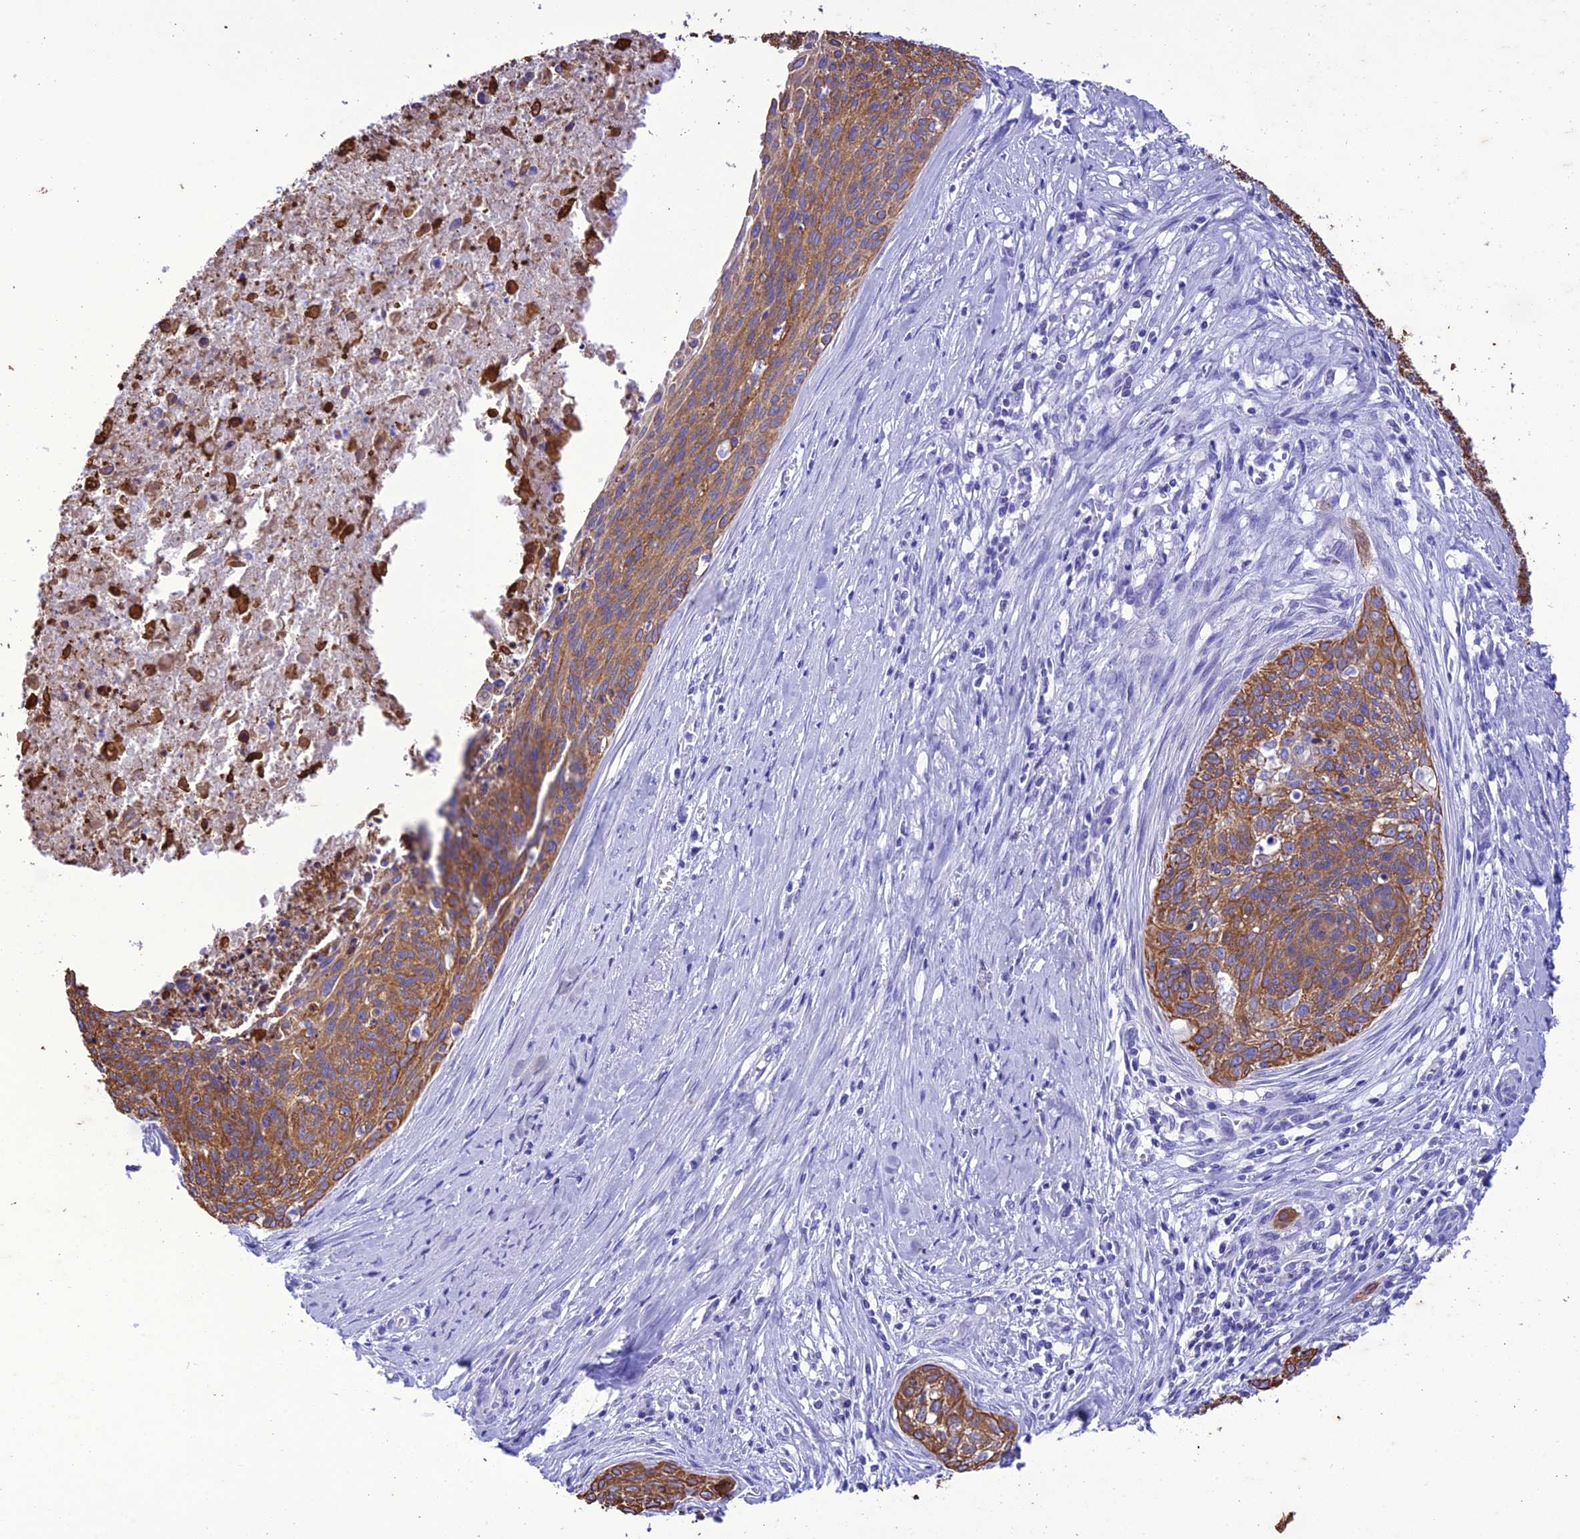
{"staining": {"intensity": "moderate", "quantity": ">75%", "location": "cytoplasmic/membranous"}, "tissue": "cervical cancer", "cell_type": "Tumor cells", "image_type": "cancer", "snomed": [{"axis": "morphology", "description": "Squamous cell carcinoma, NOS"}, {"axis": "topography", "description": "Cervix"}], "caption": "Protein analysis of cervical cancer (squamous cell carcinoma) tissue displays moderate cytoplasmic/membranous positivity in about >75% of tumor cells.", "gene": "VPS52", "patient": {"sex": "female", "age": 55}}